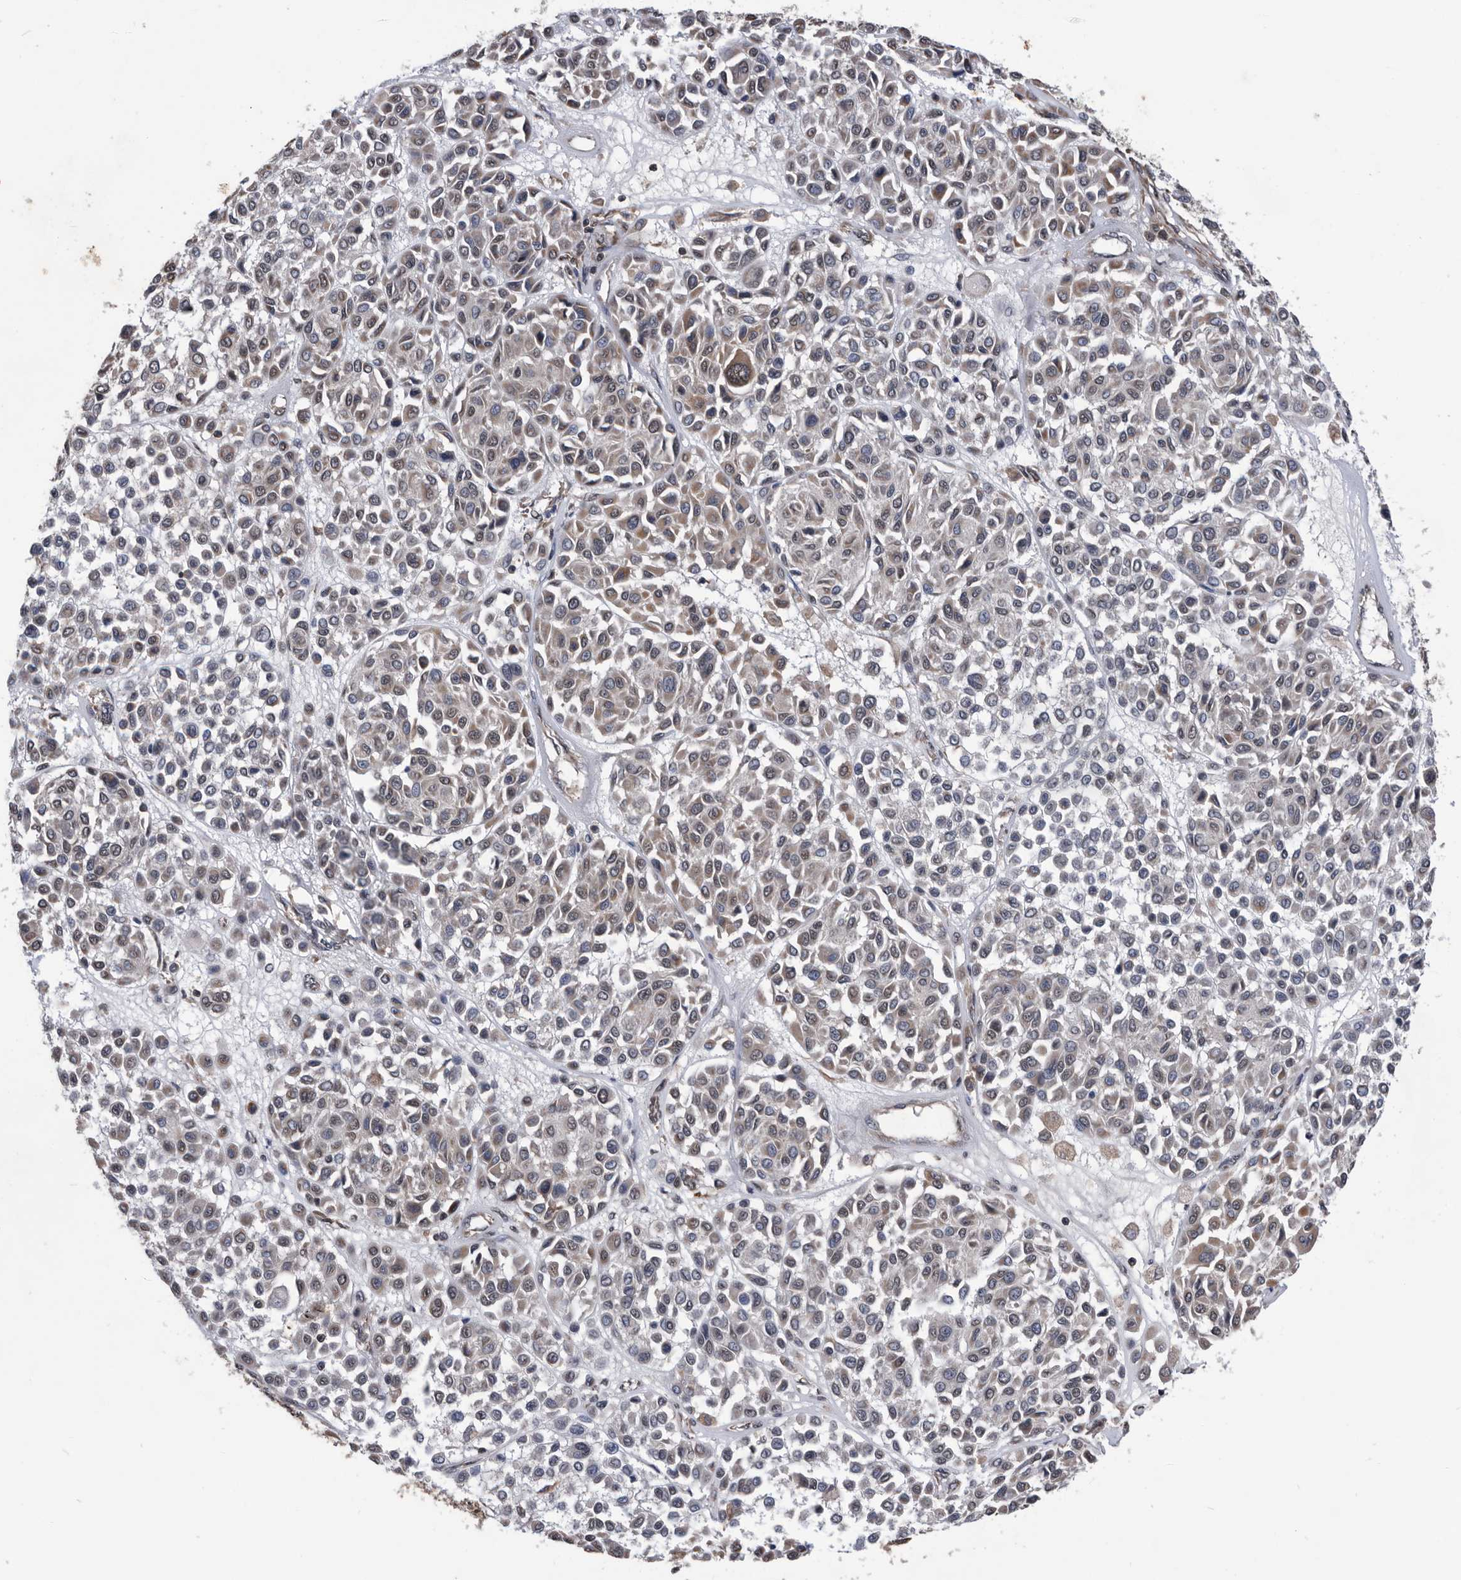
{"staining": {"intensity": "weak", "quantity": "25%-75%", "location": "cytoplasmic/membranous,nuclear"}, "tissue": "melanoma", "cell_type": "Tumor cells", "image_type": "cancer", "snomed": [{"axis": "morphology", "description": "Malignant melanoma, Metastatic site"}, {"axis": "topography", "description": "Soft tissue"}], "caption": "Brown immunohistochemical staining in melanoma displays weak cytoplasmic/membranous and nuclear expression in about 25%-75% of tumor cells. (DAB IHC with brightfield microscopy, high magnification).", "gene": "NRBP1", "patient": {"sex": "male", "age": 41}}